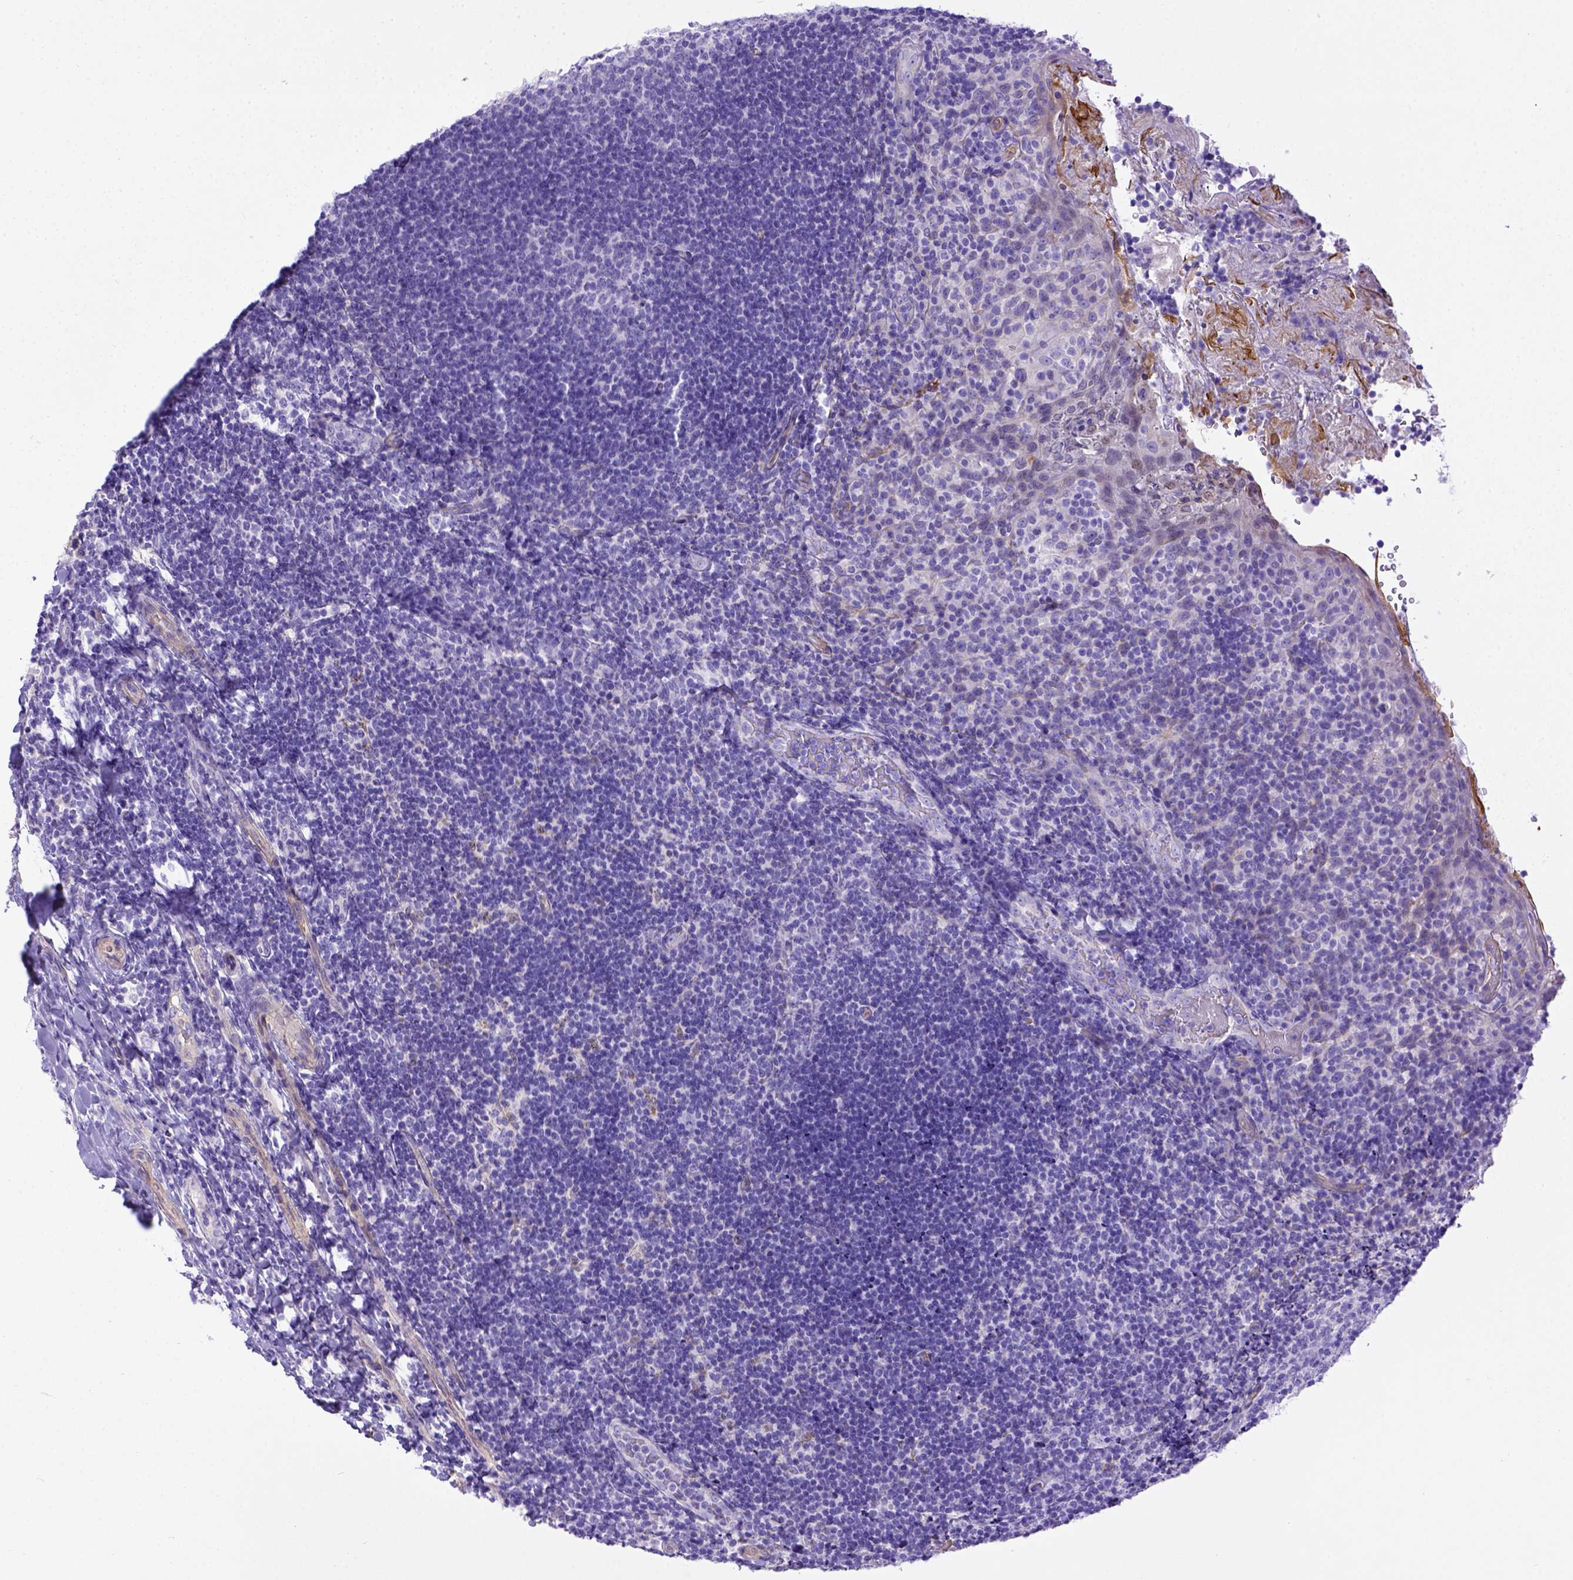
{"staining": {"intensity": "negative", "quantity": "none", "location": "none"}, "tissue": "tonsil", "cell_type": "Germinal center cells", "image_type": "normal", "snomed": [{"axis": "morphology", "description": "Normal tissue, NOS"}, {"axis": "topography", "description": "Tonsil"}], "caption": "The histopathology image shows no staining of germinal center cells in benign tonsil.", "gene": "LRRC18", "patient": {"sex": "female", "age": 10}}